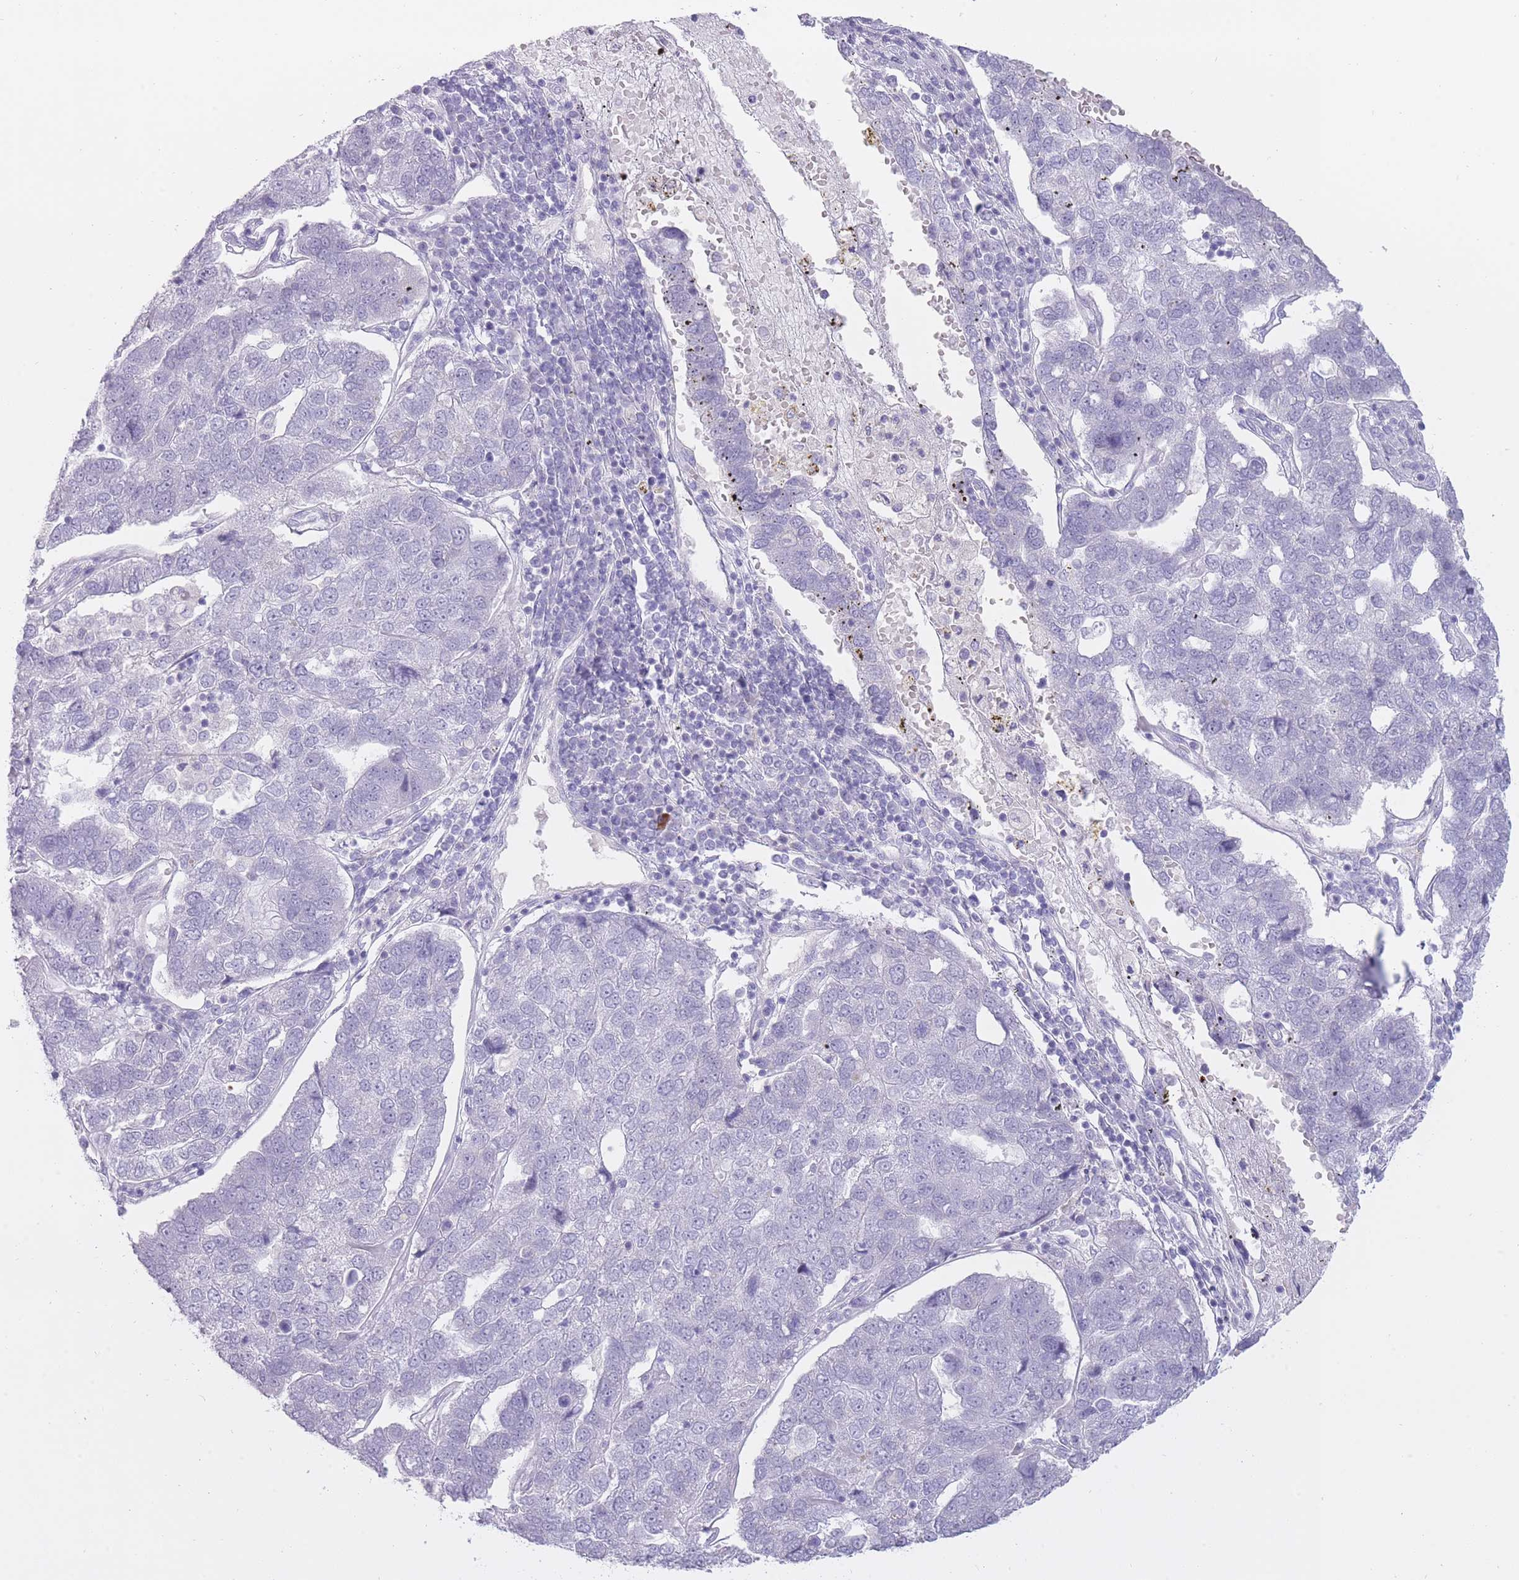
{"staining": {"intensity": "negative", "quantity": "none", "location": "none"}, "tissue": "pancreatic cancer", "cell_type": "Tumor cells", "image_type": "cancer", "snomed": [{"axis": "morphology", "description": "Adenocarcinoma, NOS"}, {"axis": "topography", "description": "Pancreas"}], "caption": "Immunohistochemical staining of human adenocarcinoma (pancreatic) reveals no significant positivity in tumor cells.", "gene": "BDKRB2", "patient": {"sex": "female", "age": 61}}